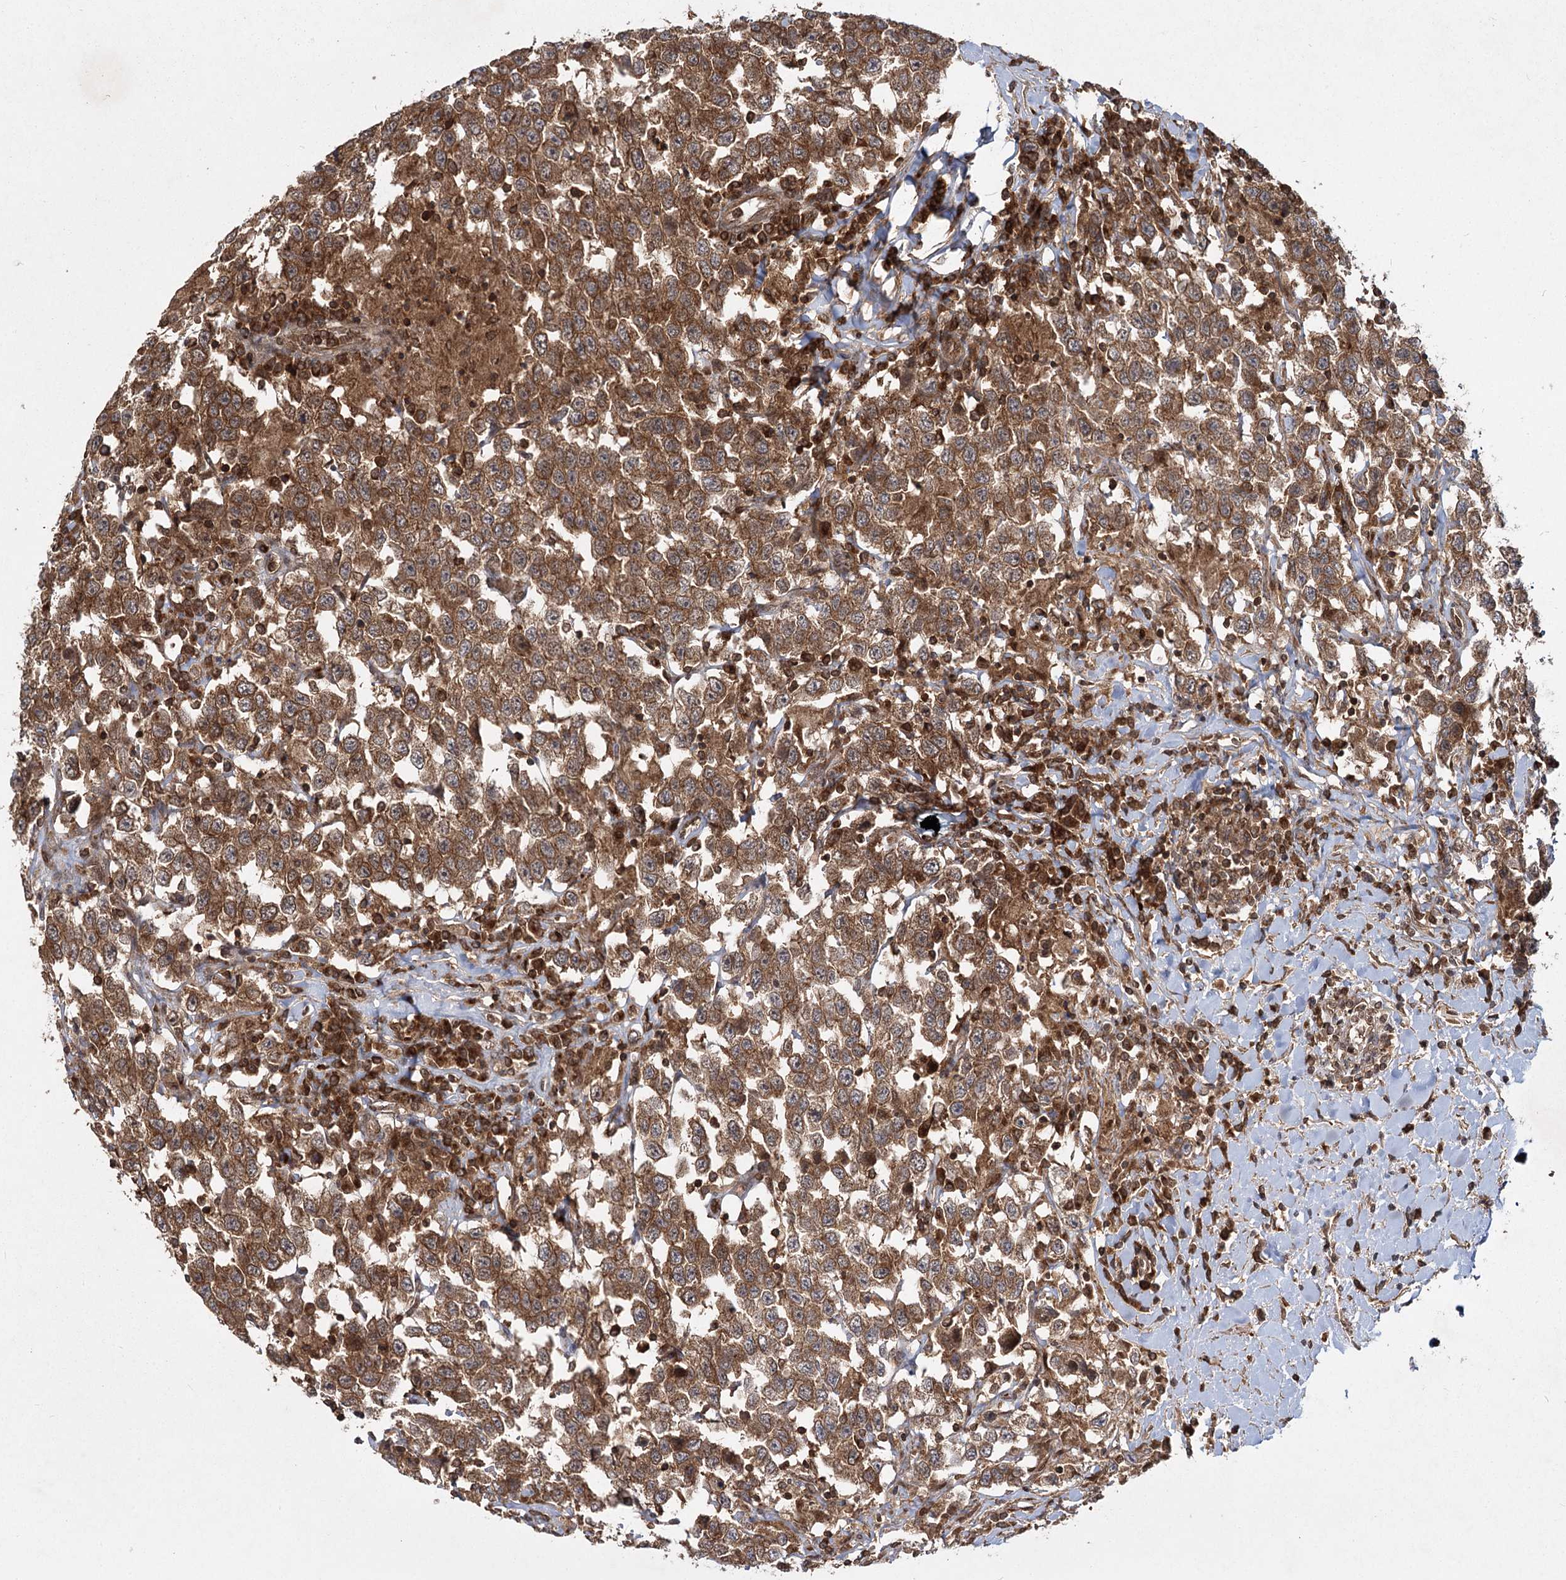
{"staining": {"intensity": "moderate", "quantity": ">75%", "location": "cytoplasmic/membranous"}, "tissue": "testis cancer", "cell_type": "Tumor cells", "image_type": "cancer", "snomed": [{"axis": "morphology", "description": "Seminoma, NOS"}, {"axis": "topography", "description": "Testis"}], "caption": "IHC histopathology image of neoplastic tissue: human testis cancer (seminoma) stained using IHC reveals medium levels of moderate protein expression localized specifically in the cytoplasmic/membranous of tumor cells, appearing as a cytoplasmic/membranous brown color.", "gene": "MDFIC", "patient": {"sex": "male", "age": 41}}